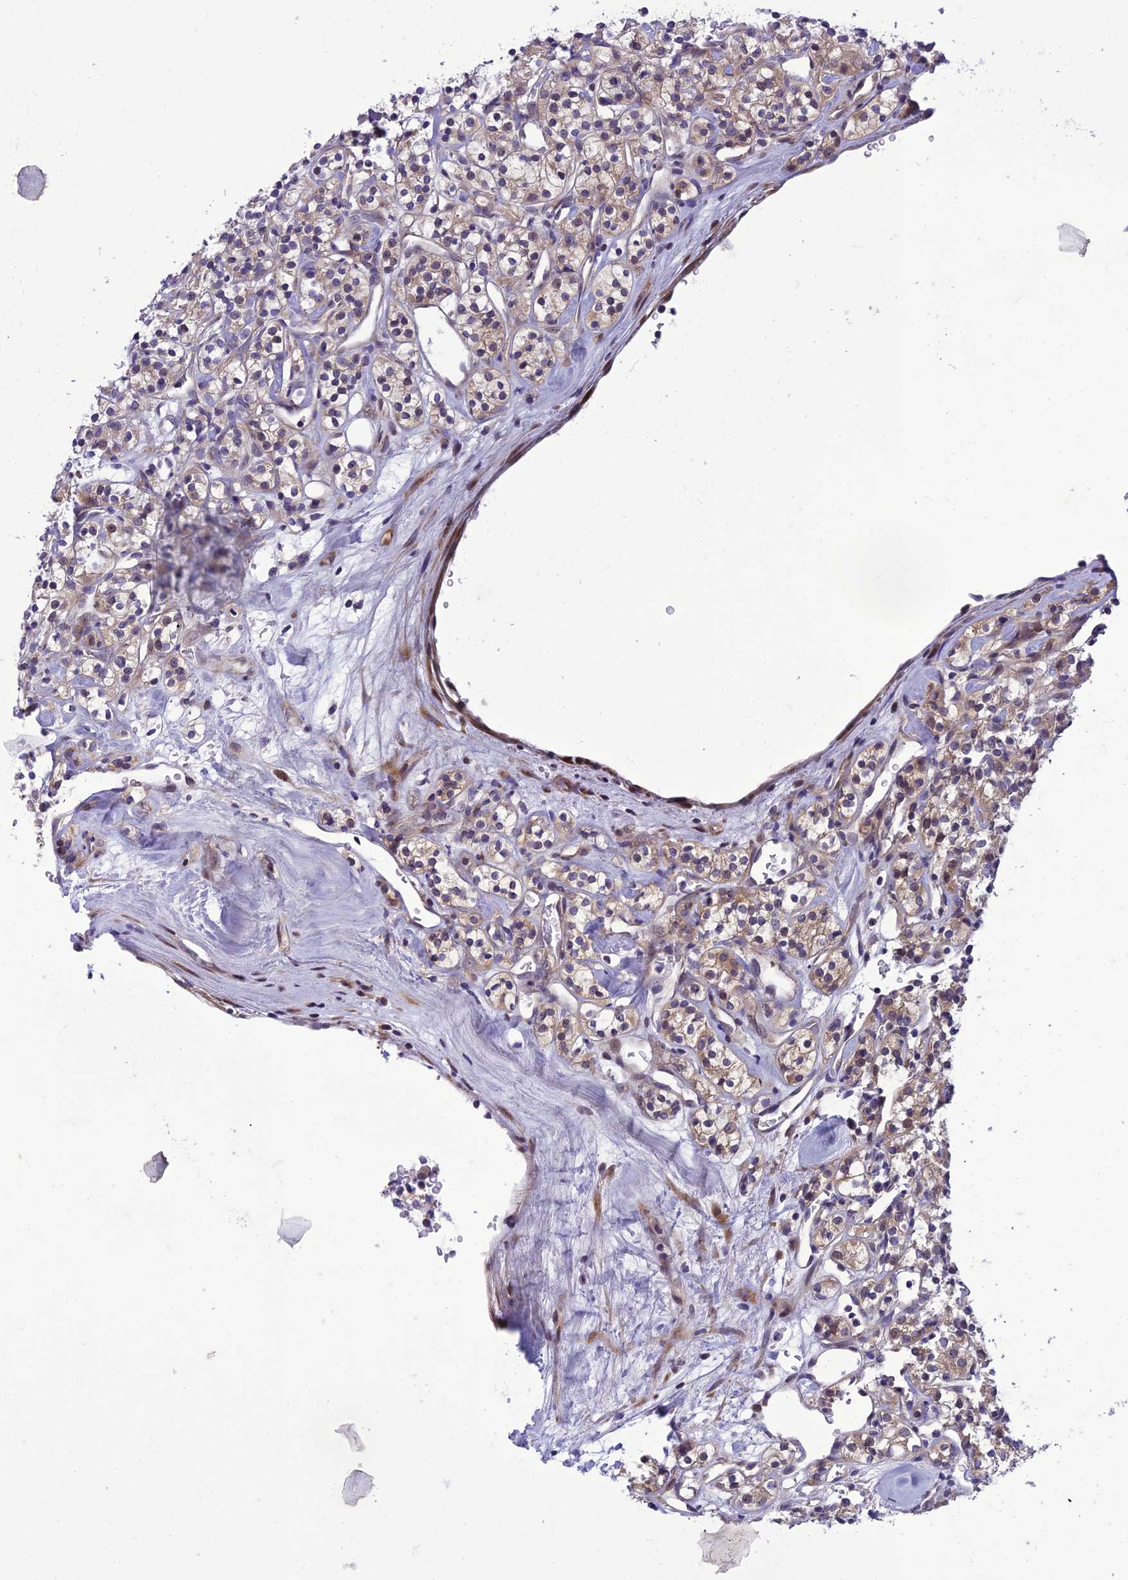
{"staining": {"intensity": "weak", "quantity": ">75%", "location": "cytoplasmic/membranous"}, "tissue": "renal cancer", "cell_type": "Tumor cells", "image_type": "cancer", "snomed": [{"axis": "morphology", "description": "Adenocarcinoma, NOS"}, {"axis": "topography", "description": "Kidney"}], "caption": "Tumor cells reveal weak cytoplasmic/membranous expression in about >75% of cells in adenocarcinoma (renal).", "gene": "GAB4", "patient": {"sex": "male", "age": 77}}